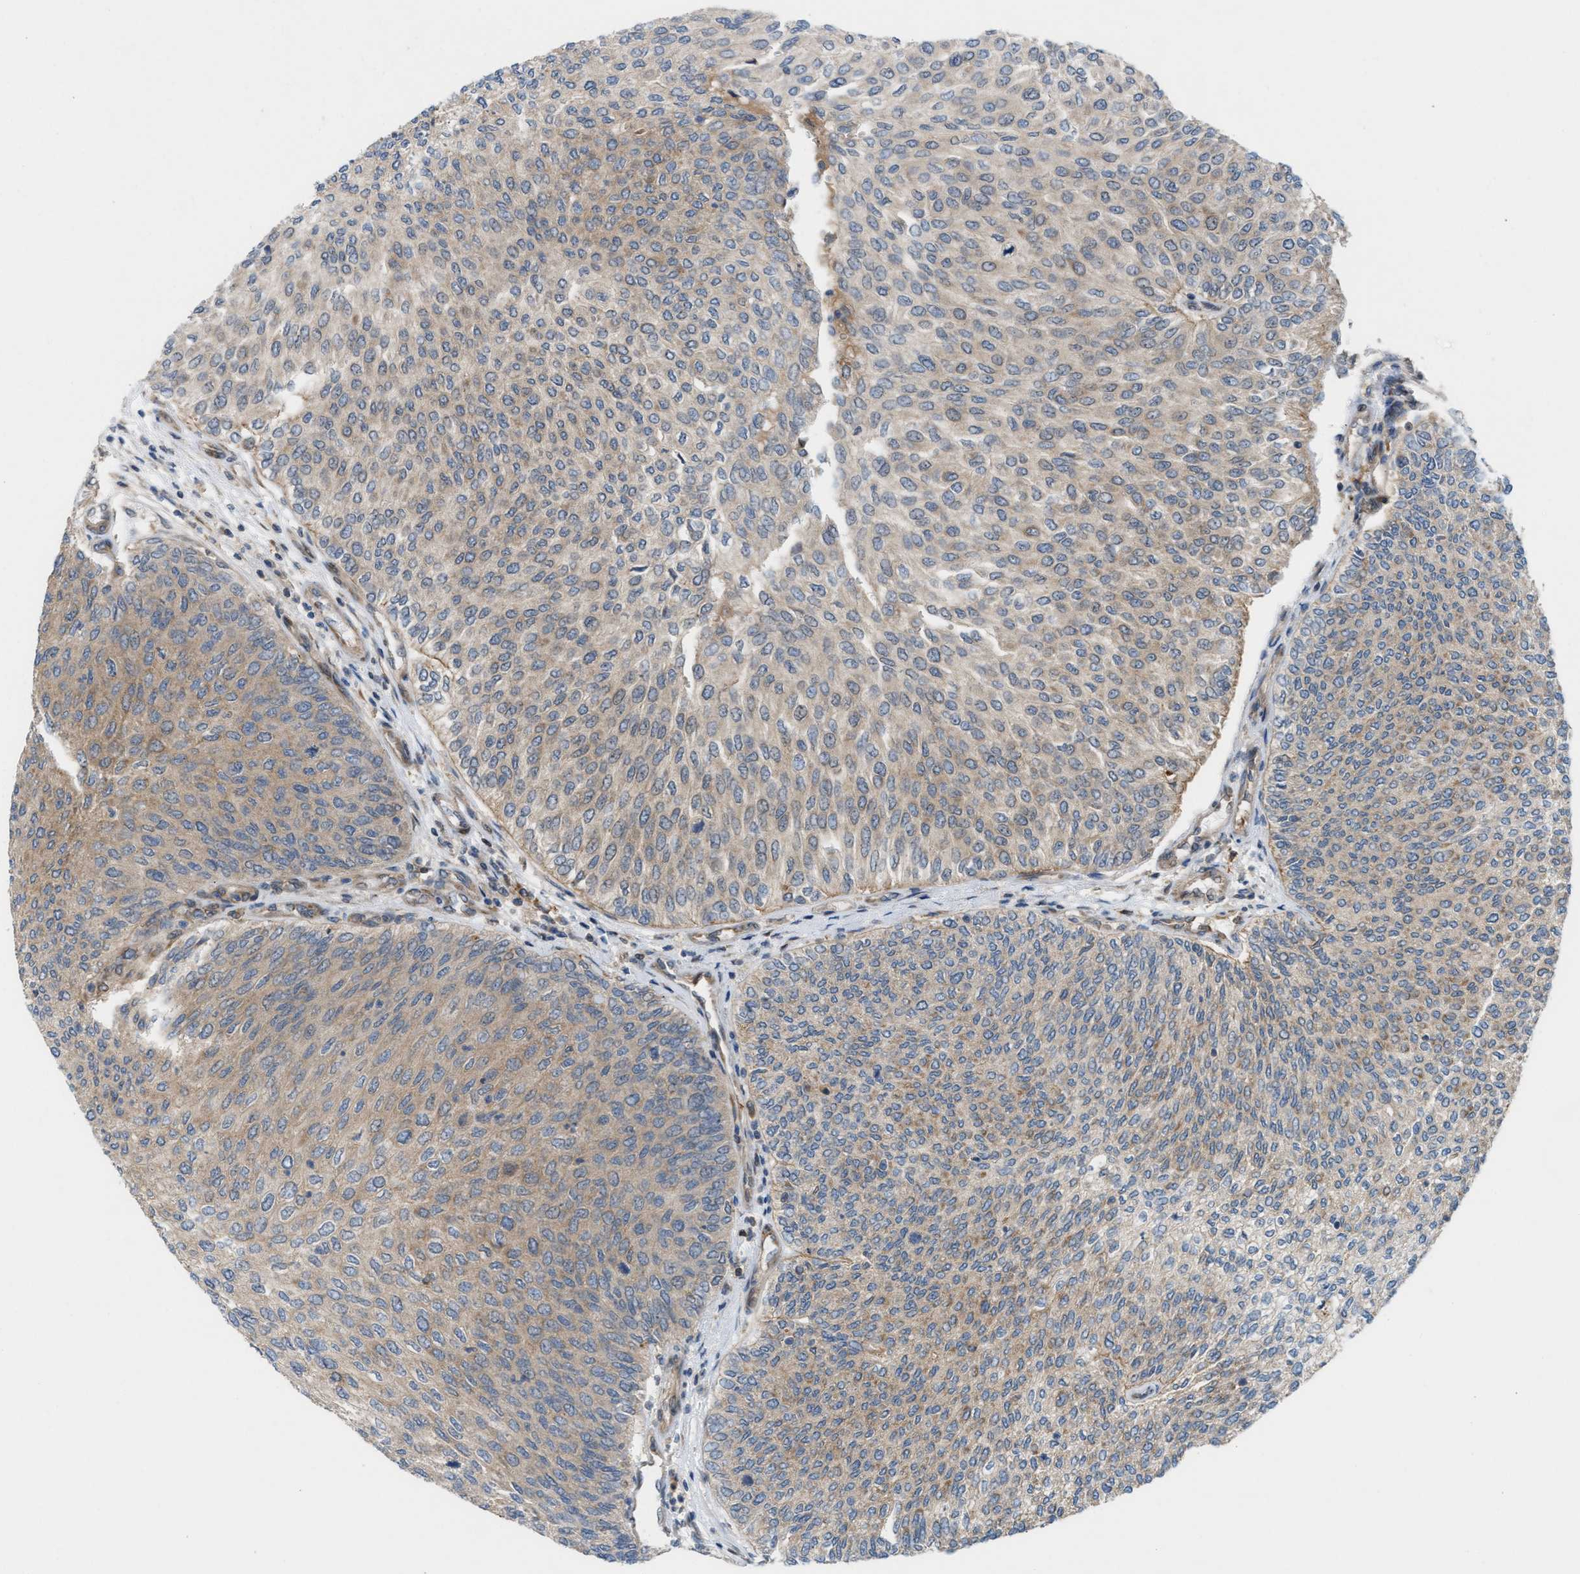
{"staining": {"intensity": "weak", "quantity": "25%-75%", "location": "cytoplasmic/membranous"}, "tissue": "urothelial cancer", "cell_type": "Tumor cells", "image_type": "cancer", "snomed": [{"axis": "morphology", "description": "Urothelial carcinoma, Low grade"}, {"axis": "topography", "description": "Urinary bladder"}], "caption": "This photomicrograph exhibits IHC staining of urothelial cancer, with low weak cytoplasmic/membranous positivity in about 25%-75% of tumor cells.", "gene": "CYB5D1", "patient": {"sex": "female", "age": 79}}